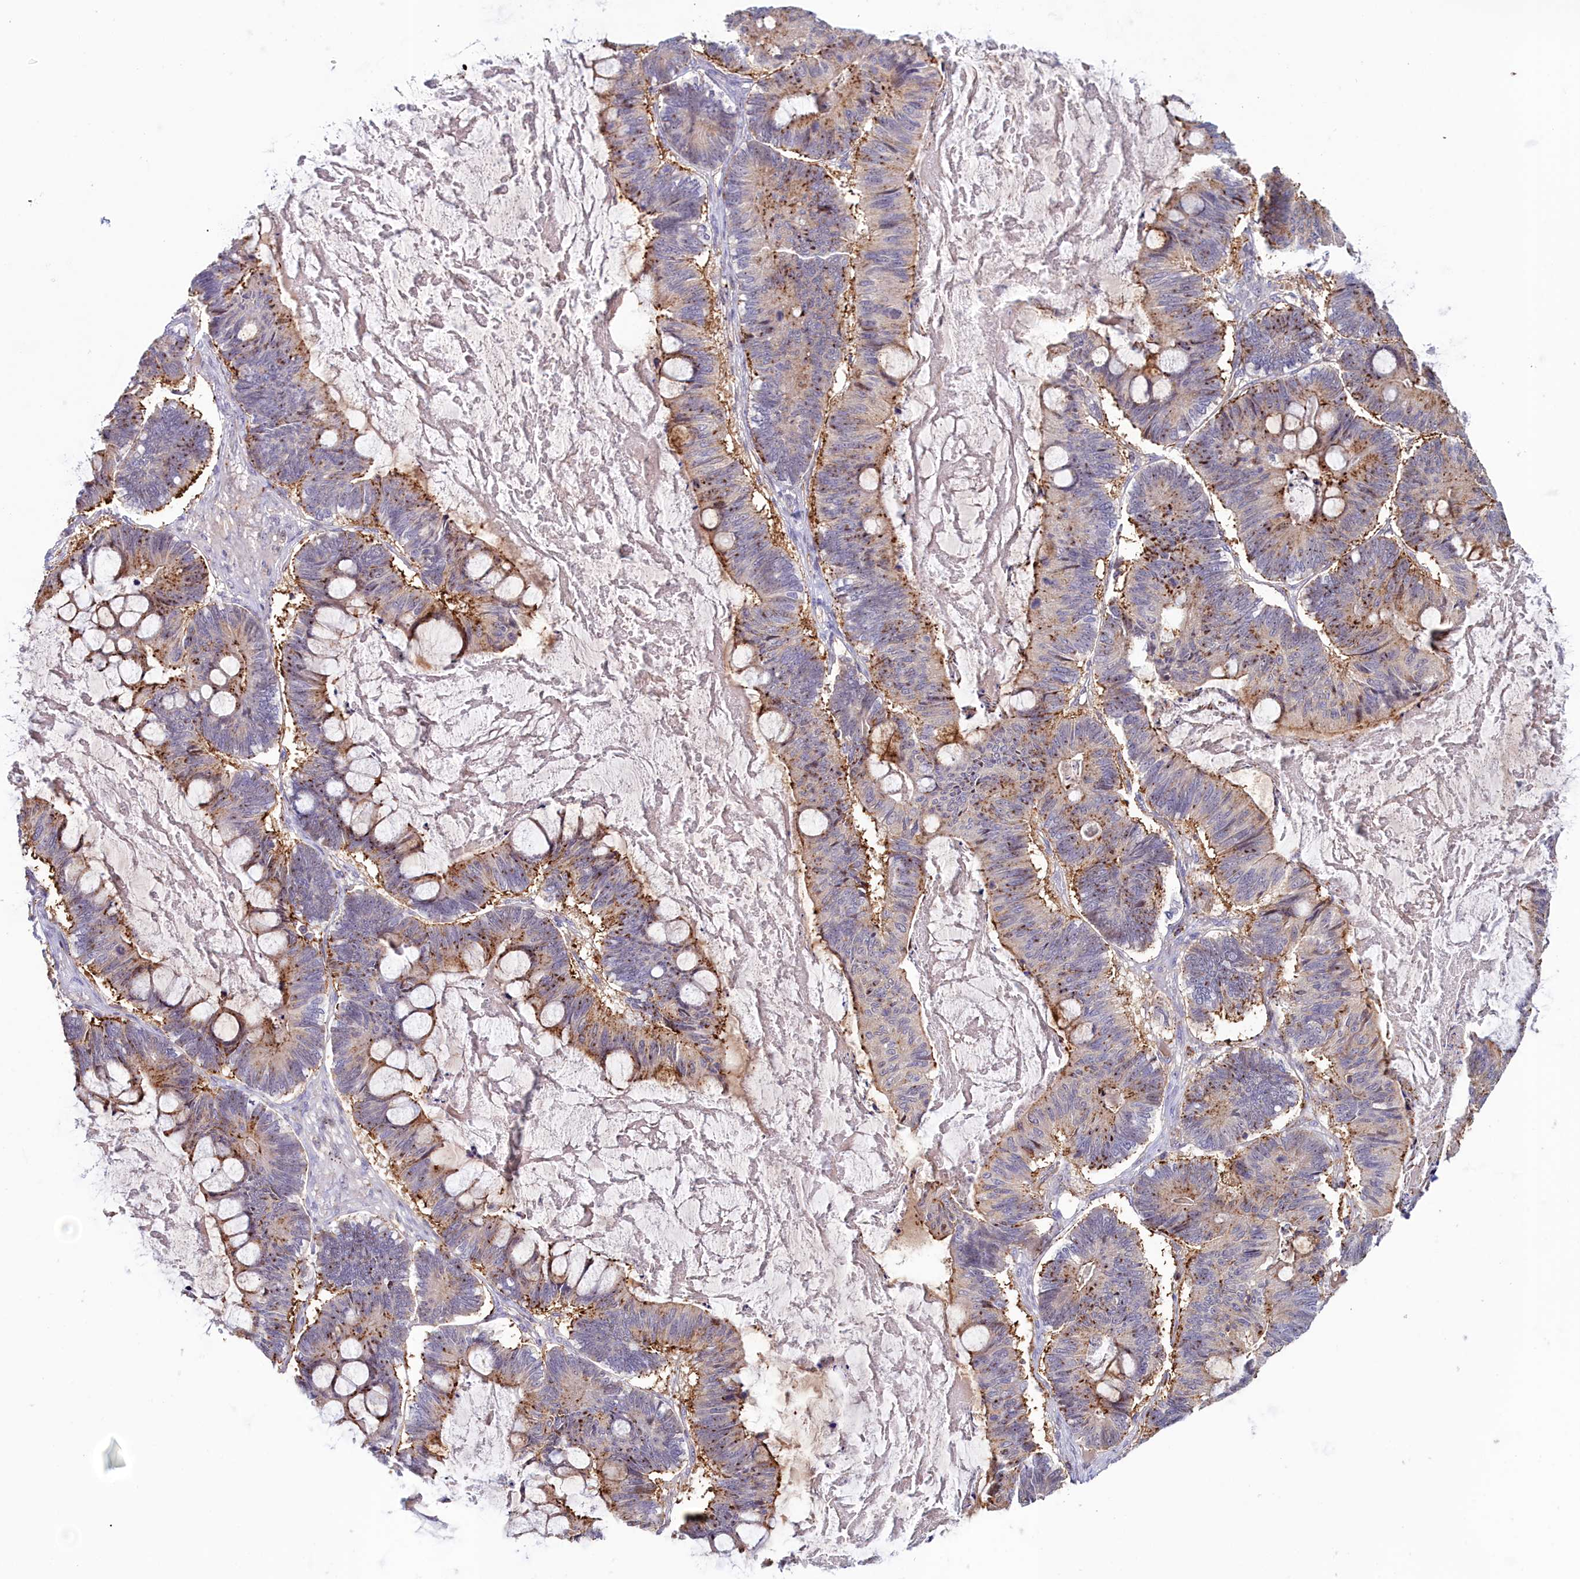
{"staining": {"intensity": "moderate", "quantity": ">75%", "location": "cytoplasmic/membranous"}, "tissue": "ovarian cancer", "cell_type": "Tumor cells", "image_type": "cancer", "snomed": [{"axis": "morphology", "description": "Cystadenocarcinoma, mucinous, NOS"}, {"axis": "topography", "description": "Ovary"}], "caption": "Ovarian mucinous cystadenocarcinoma was stained to show a protein in brown. There is medium levels of moderate cytoplasmic/membranous expression in about >75% of tumor cells.", "gene": "NEURL4", "patient": {"sex": "female", "age": 61}}